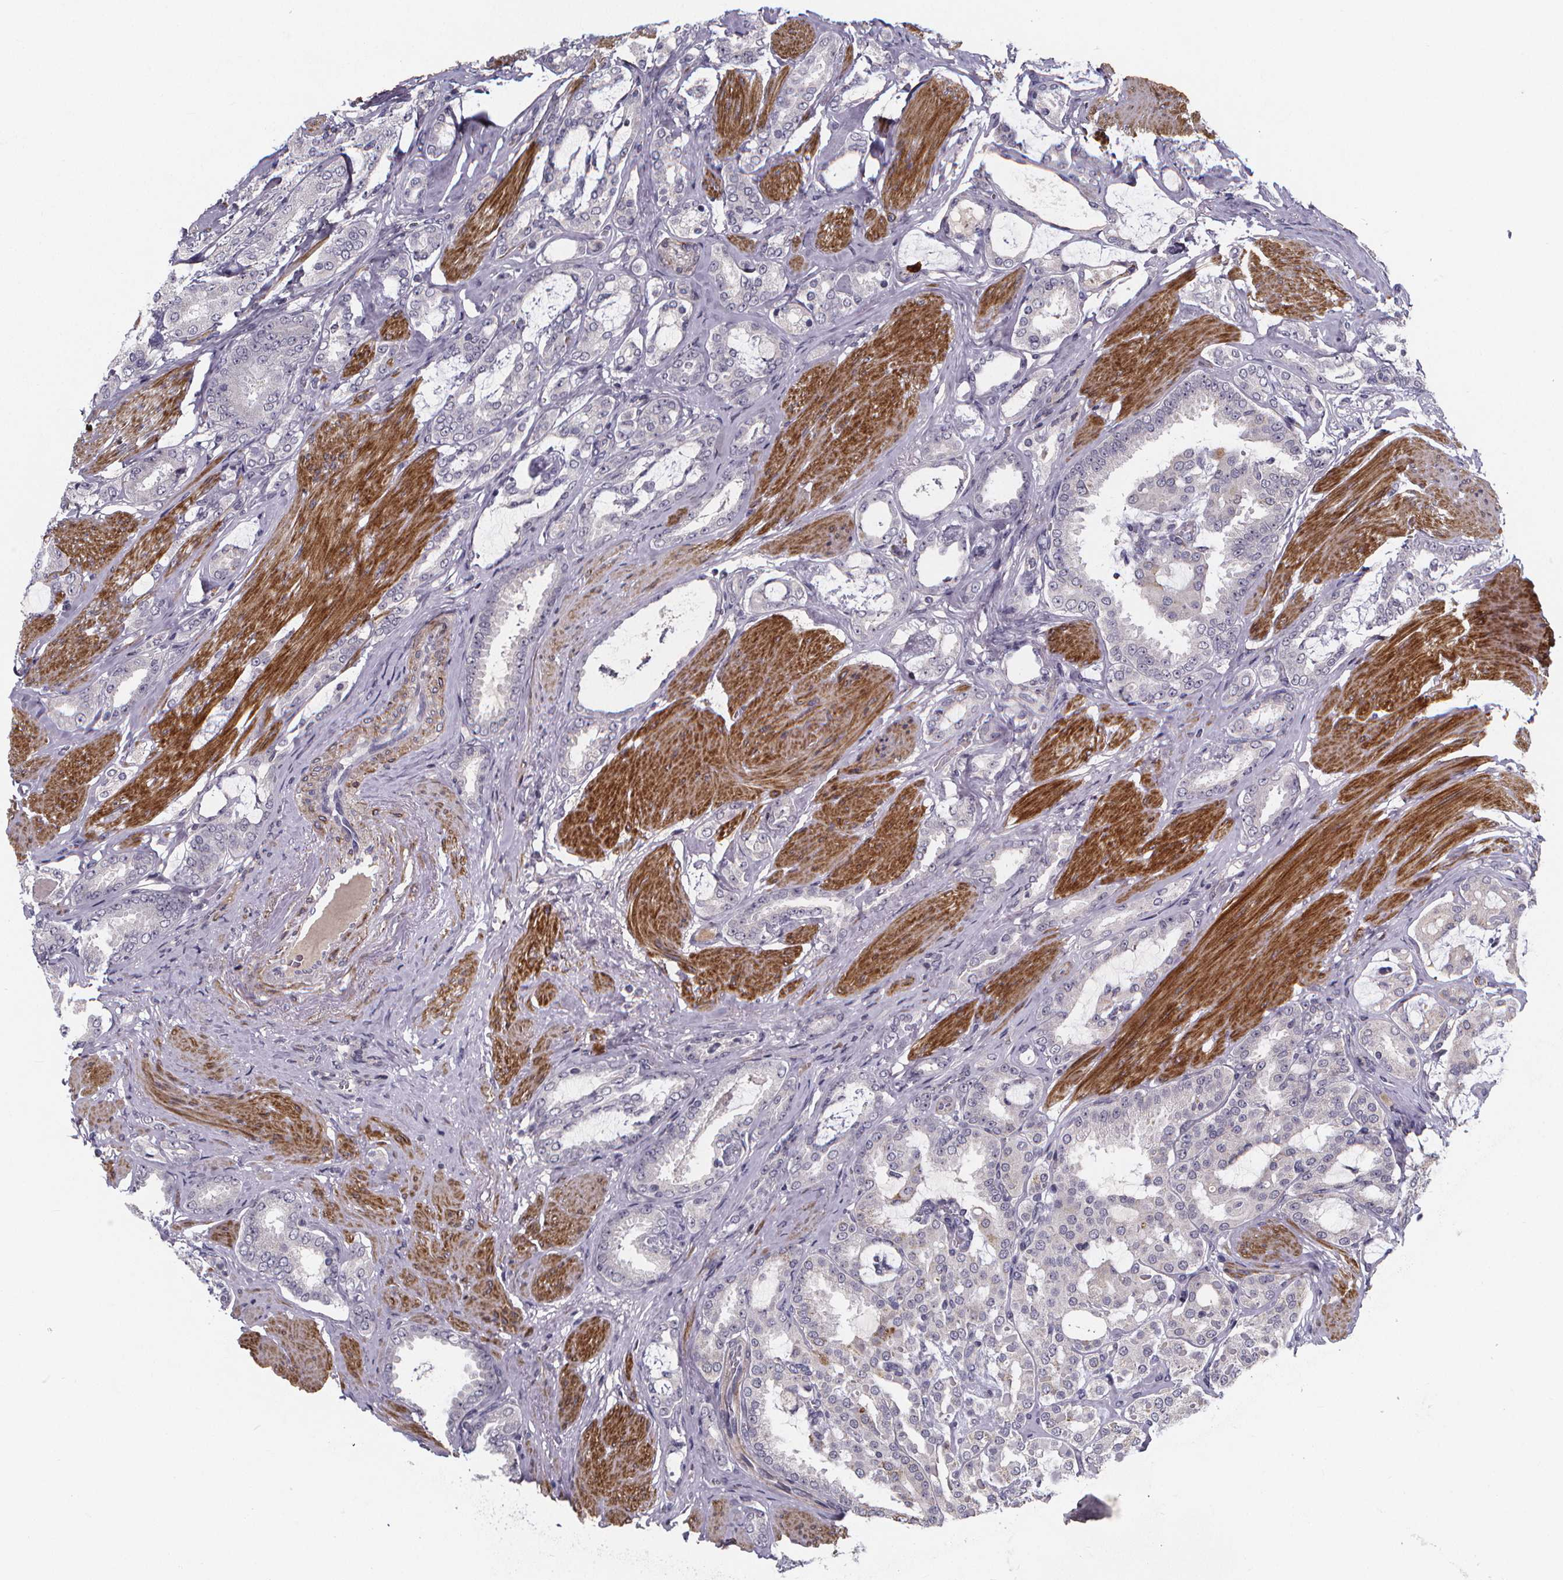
{"staining": {"intensity": "negative", "quantity": "none", "location": "none"}, "tissue": "prostate cancer", "cell_type": "Tumor cells", "image_type": "cancer", "snomed": [{"axis": "morphology", "description": "Adenocarcinoma, High grade"}, {"axis": "topography", "description": "Prostate"}], "caption": "This micrograph is of prostate cancer (adenocarcinoma (high-grade)) stained with immunohistochemistry (IHC) to label a protein in brown with the nuclei are counter-stained blue. There is no positivity in tumor cells.", "gene": "FBXW2", "patient": {"sex": "male", "age": 63}}